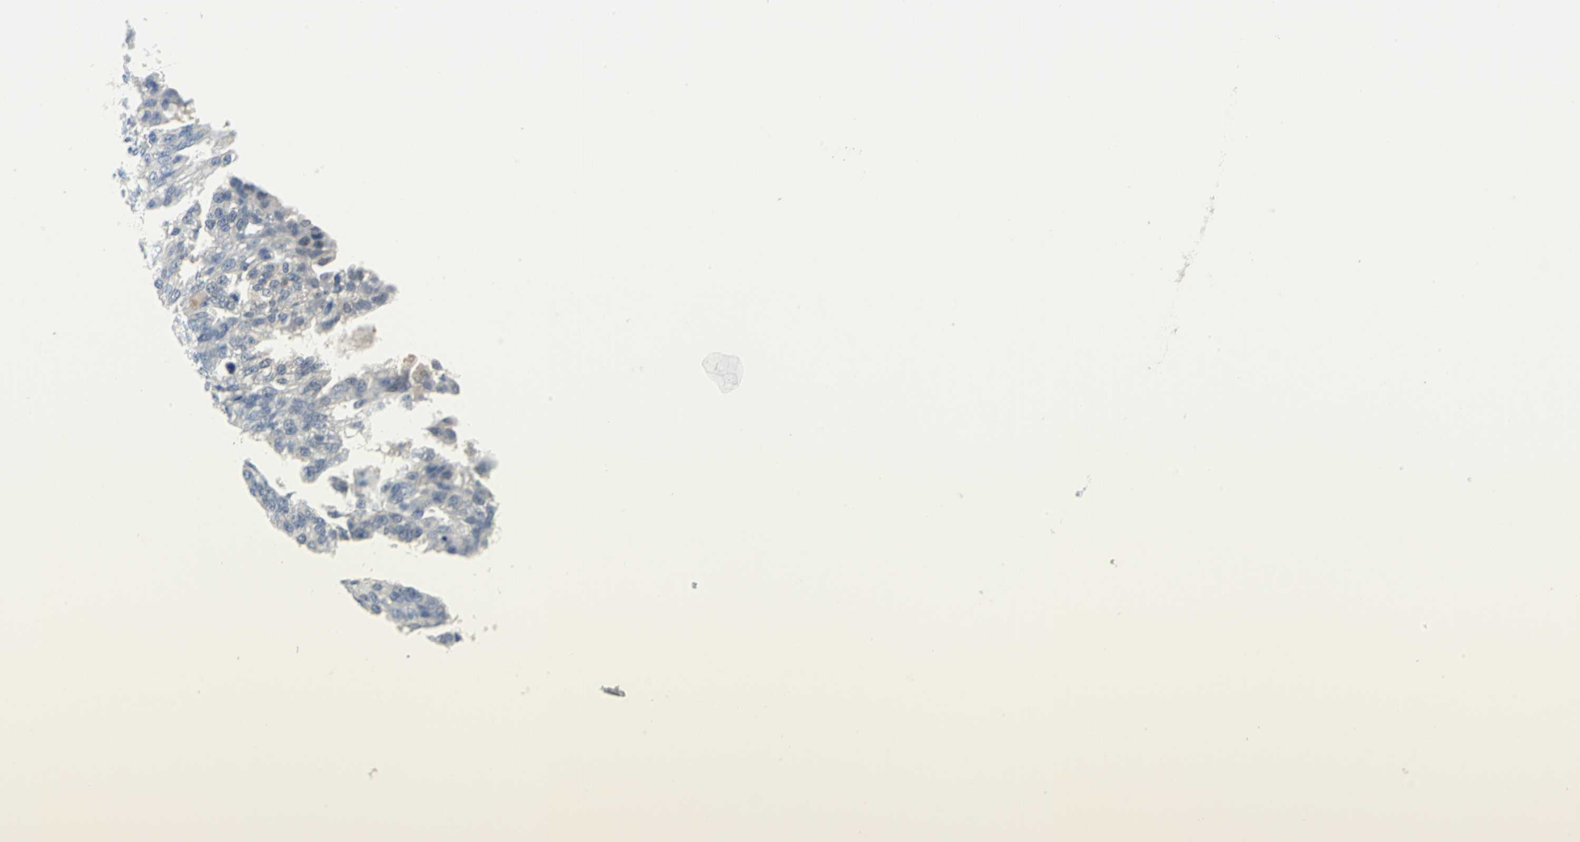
{"staining": {"intensity": "negative", "quantity": "none", "location": "none"}, "tissue": "ovarian cancer", "cell_type": "Tumor cells", "image_type": "cancer", "snomed": [{"axis": "morphology", "description": "Cystadenocarcinoma, serous, NOS"}, {"axis": "topography", "description": "Ovary"}], "caption": "Histopathology image shows no protein positivity in tumor cells of serous cystadenocarcinoma (ovarian) tissue.", "gene": "SFN", "patient": {"sex": "female", "age": 58}}